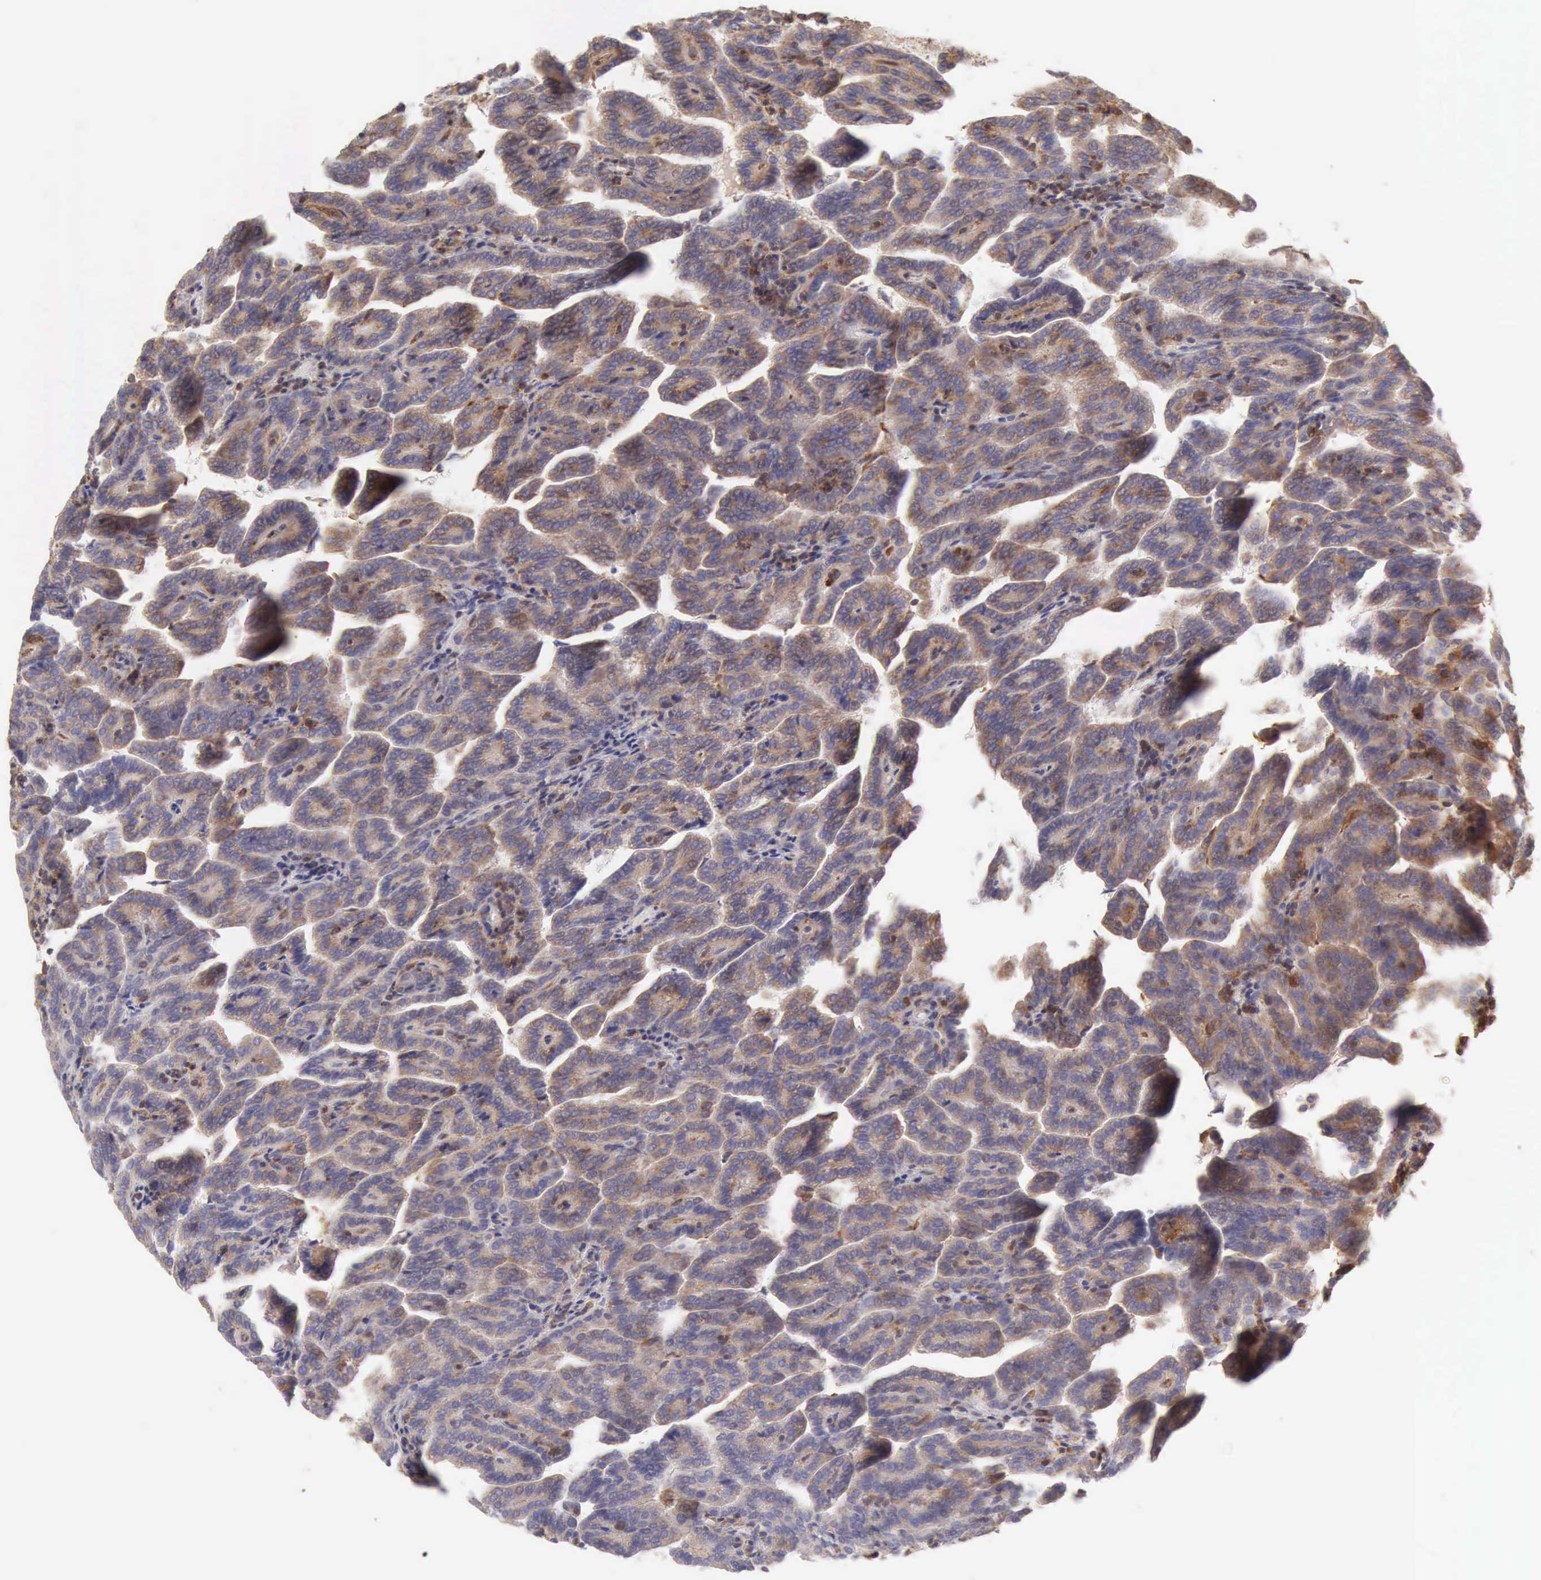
{"staining": {"intensity": "weak", "quantity": "25%-75%", "location": "cytoplasmic/membranous"}, "tissue": "renal cancer", "cell_type": "Tumor cells", "image_type": "cancer", "snomed": [{"axis": "morphology", "description": "Adenocarcinoma, NOS"}, {"axis": "topography", "description": "Kidney"}], "caption": "DAB immunohistochemical staining of human renal adenocarcinoma exhibits weak cytoplasmic/membranous protein positivity in approximately 25%-75% of tumor cells.", "gene": "ARHGAP4", "patient": {"sex": "male", "age": 61}}